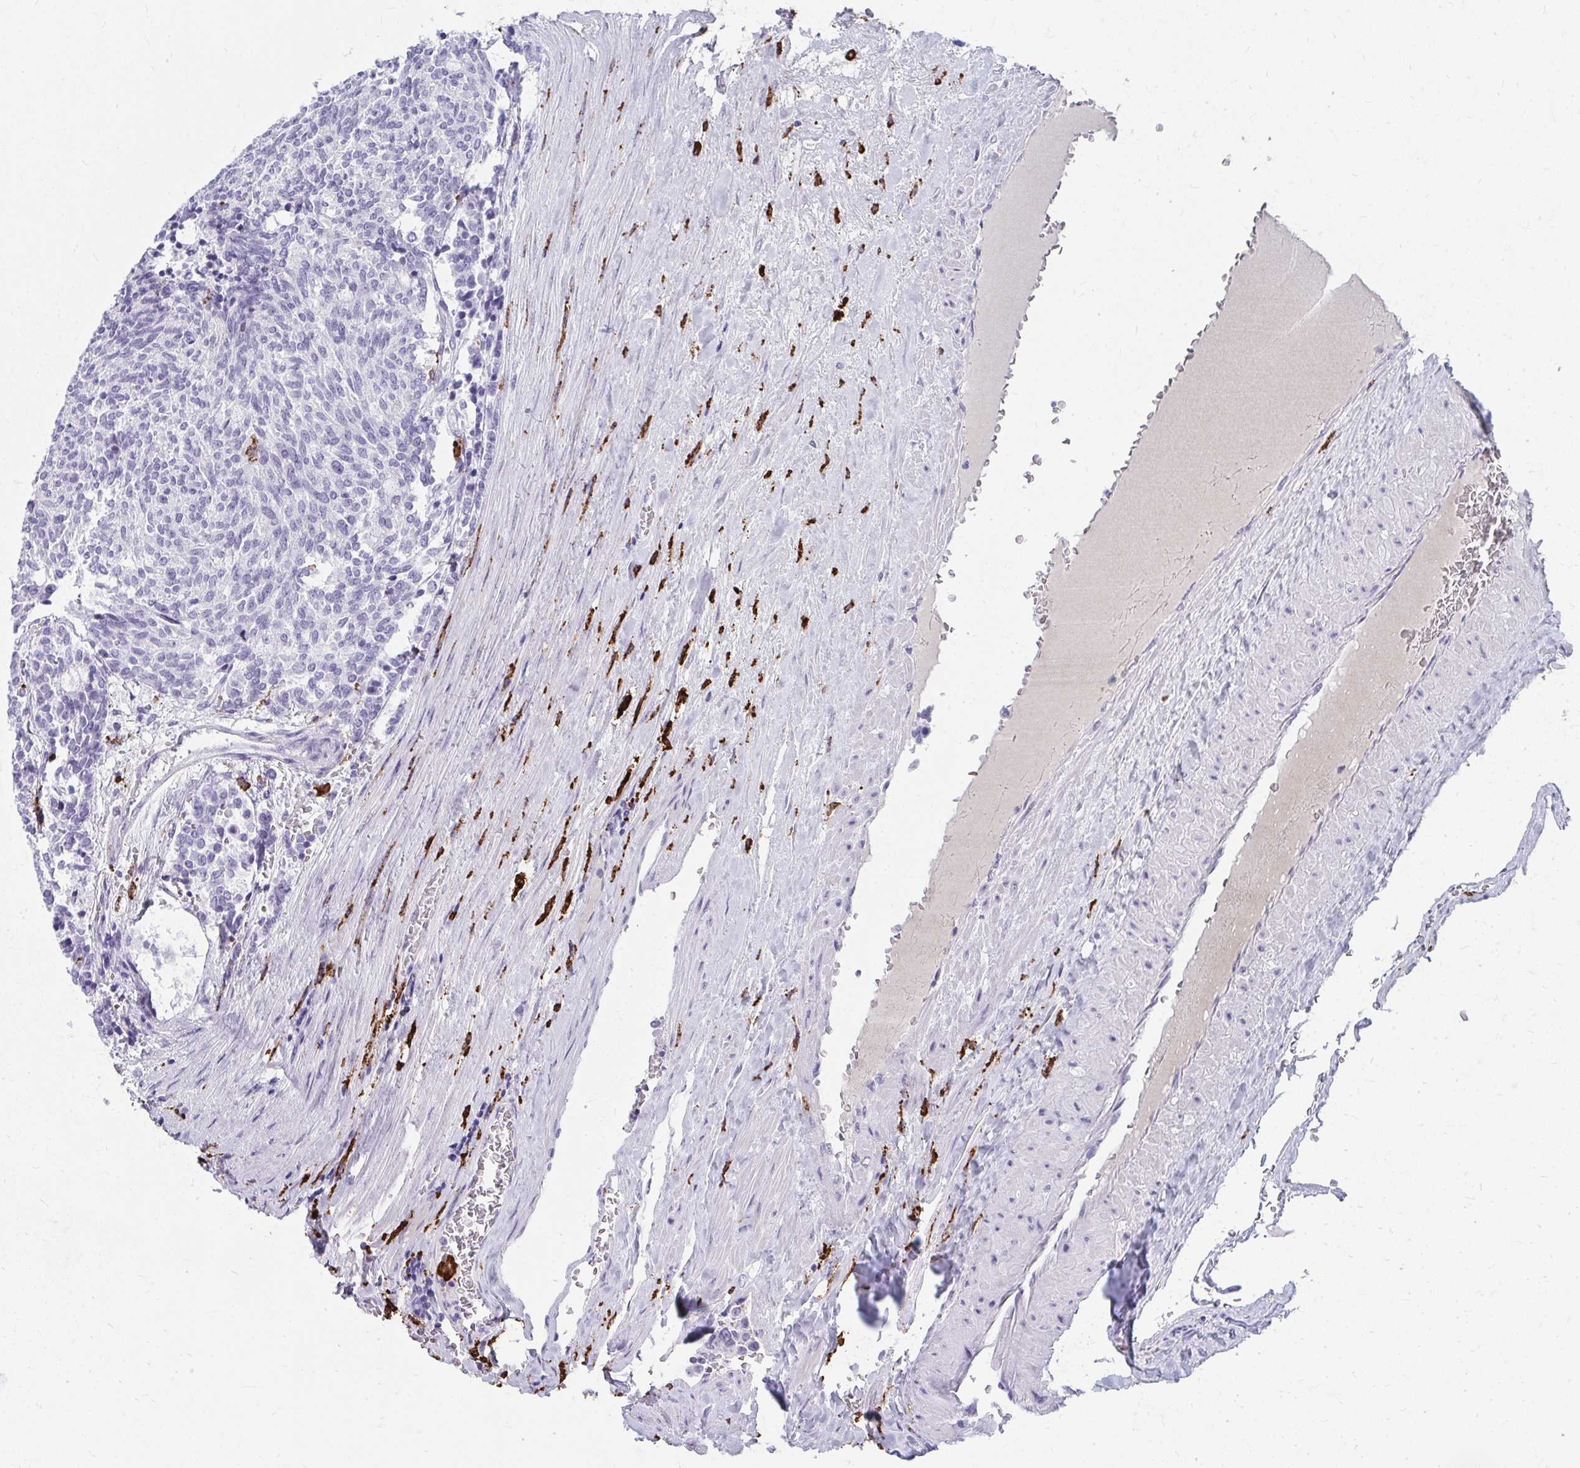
{"staining": {"intensity": "negative", "quantity": "none", "location": "none"}, "tissue": "carcinoid", "cell_type": "Tumor cells", "image_type": "cancer", "snomed": [{"axis": "morphology", "description": "Carcinoid, malignant, NOS"}, {"axis": "topography", "description": "Pancreas"}], "caption": "This is a histopathology image of IHC staining of carcinoid, which shows no positivity in tumor cells.", "gene": "CD163", "patient": {"sex": "female", "age": 54}}